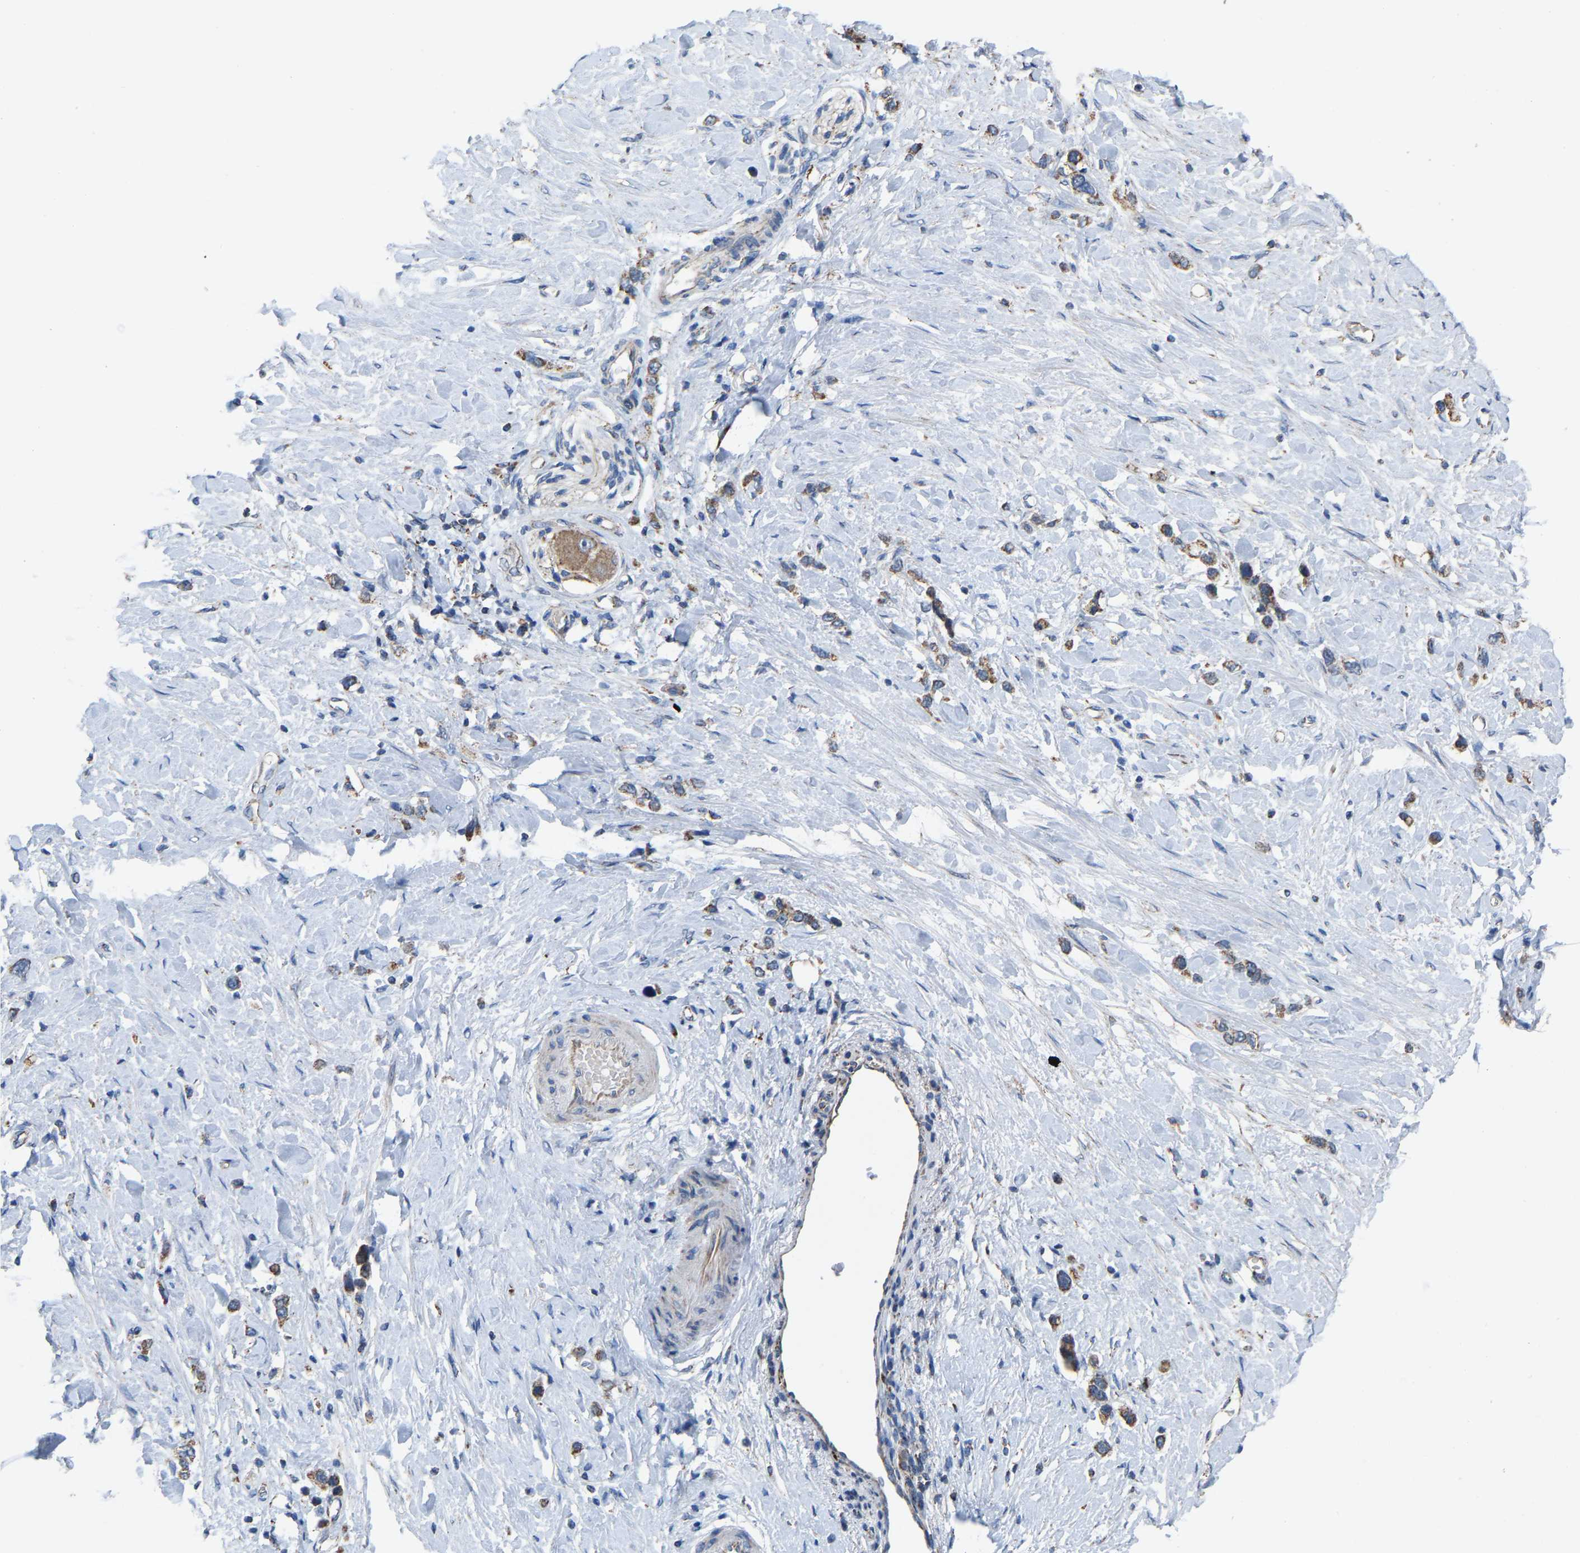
{"staining": {"intensity": "moderate", "quantity": ">75%", "location": "cytoplasmic/membranous"}, "tissue": "stomach cancer", "cell_type": "Tumor cells", "image_type": "cancer", "snomed": [{"axis": "morphology", "description": "Adenocarcinoma, NOS"}, {"axis": "topography", "description": "Stomach"}], "caption": "Immunohistochemical staining of stomach cancer reveals medium levels of moderate cytoplasmic/membranous protein staining in approximately >75% of tumor cells. The staining was performed using DAB (3,3'-diaminobenzidine), with brown indicating positive protein expression. Nuclei are stained blue with hematoxylin.", "gene": "BCL10", "patient": {"sex": "female", "age": 65}}